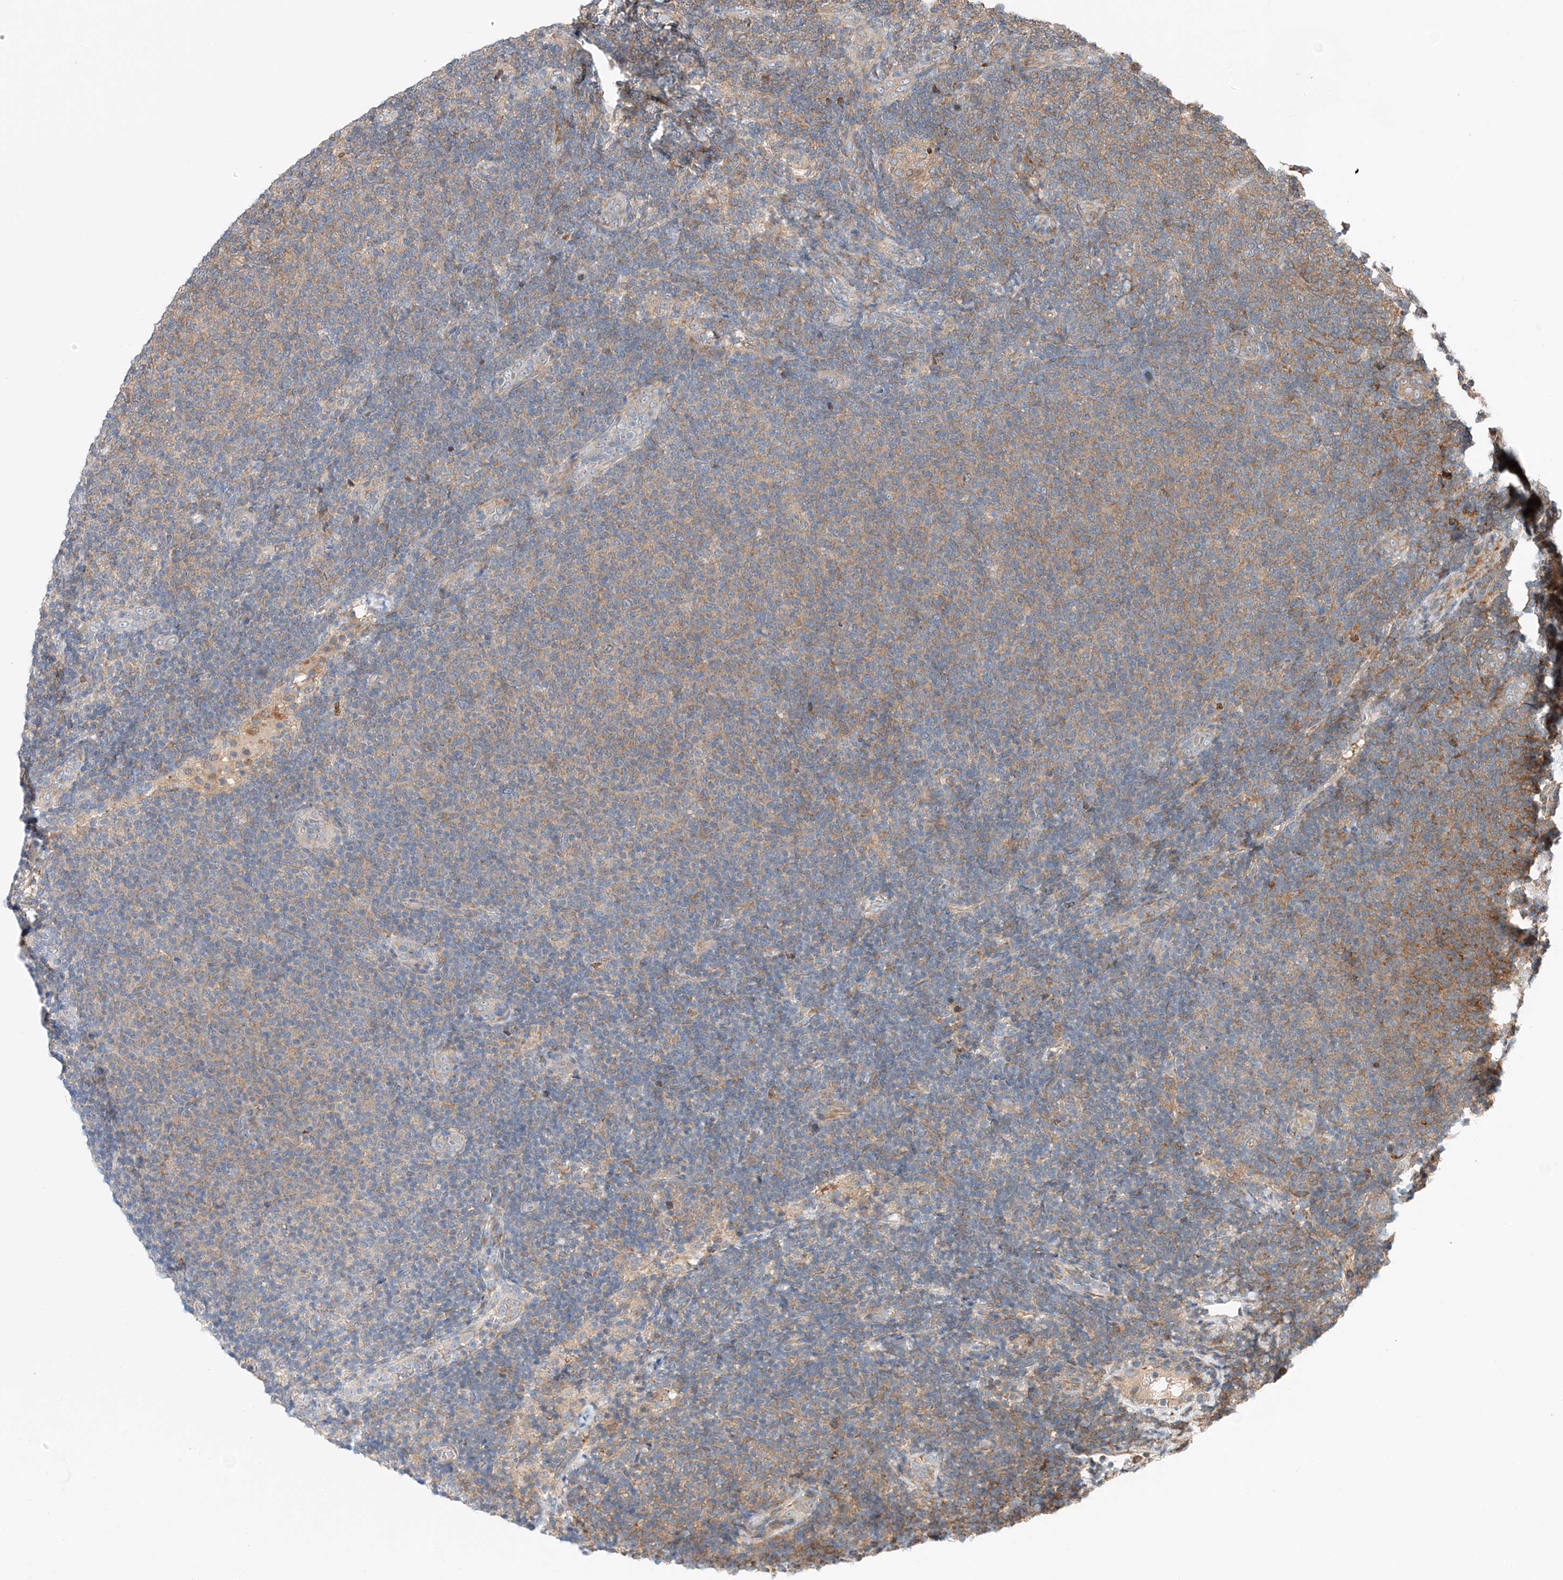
{"staining": {"intensity": "weak", "quantity": "25%-75%", "location": "cytoplasmic/membranous"}, "tissue": "lymphoma", "cell_type": "Tumor cells", "image_type": "cancer", "snomed": [{"axis": "morphology", "description": "Malignant lymphoma, non-Hodgkin's type, Low grade"}, {"axis": "topography", "description": "Lymph node"}], "caption": "A low amount of weak cytoplasmic/membranous staining is seen in approximately 25%-75% of tumor cells in lymphoma tissue. The staining was performed using DAB (3,3'-diaminobenzidine), with brown indicating positive protein expression. Nuclei are stained blue with hematoxylin.", "gene": "RUSC1", "patient": {"sex": "male", "age": 66}}